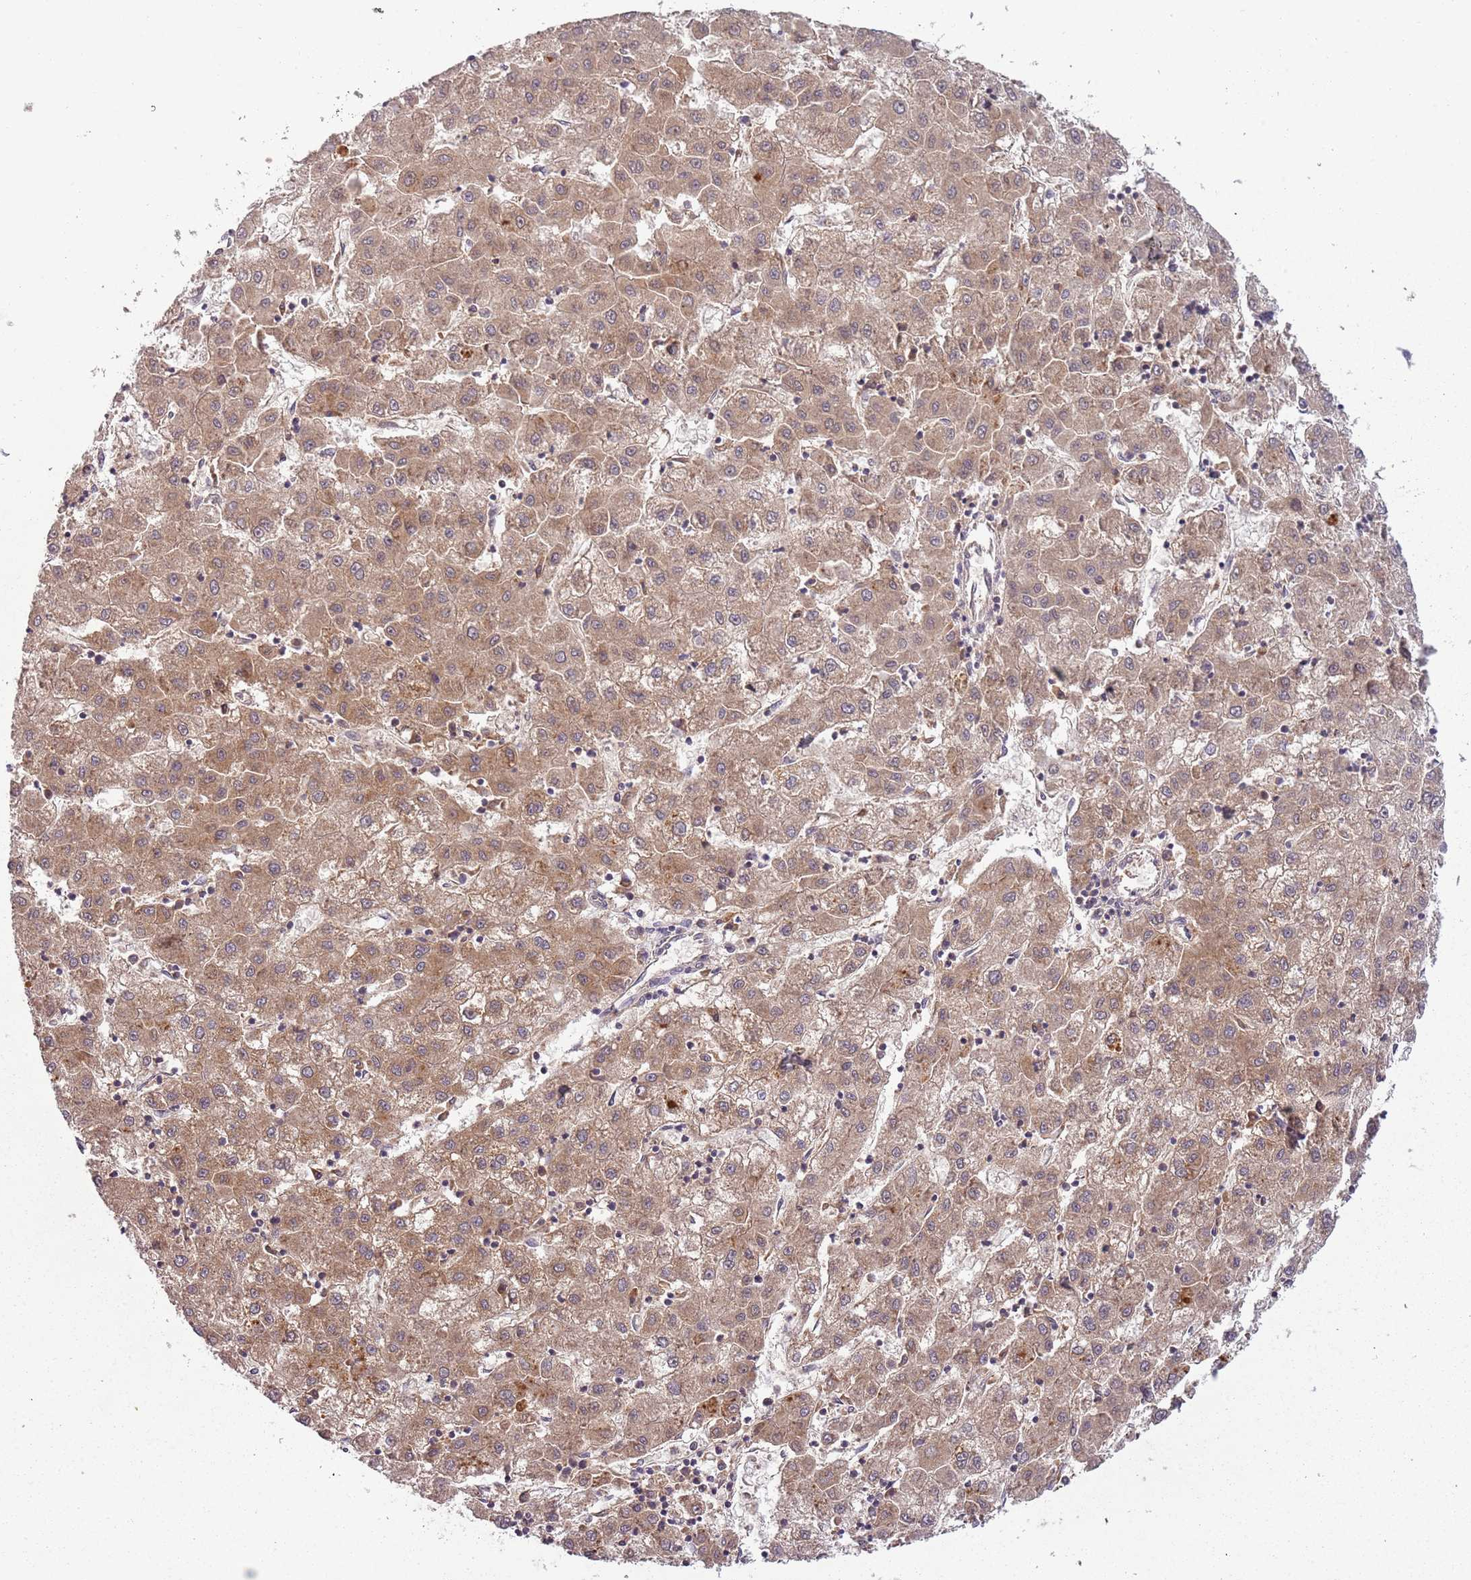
{"staining": {"intensity": "moderate", "quantity": ">75%", "location": "cytoplasmic/membranous"}, "tissue": "liver cancer", "cell_type": "Tumor cells", "image_type": "cancer", "snomed": [{"axis": "morphology", "description": "Carcinoma, Hepatocellular, NOS"}, {"axis": "topography", "description": "Liver"}], "caption": "Hepatocellular carcinoma (liver) stained for a protein (brown) displays moderate cytoplasmic/membranous positive expression in approximately >75% of tumor cells.", "gene": "FECH", "patient": {"sex": "male", "age": 72}}